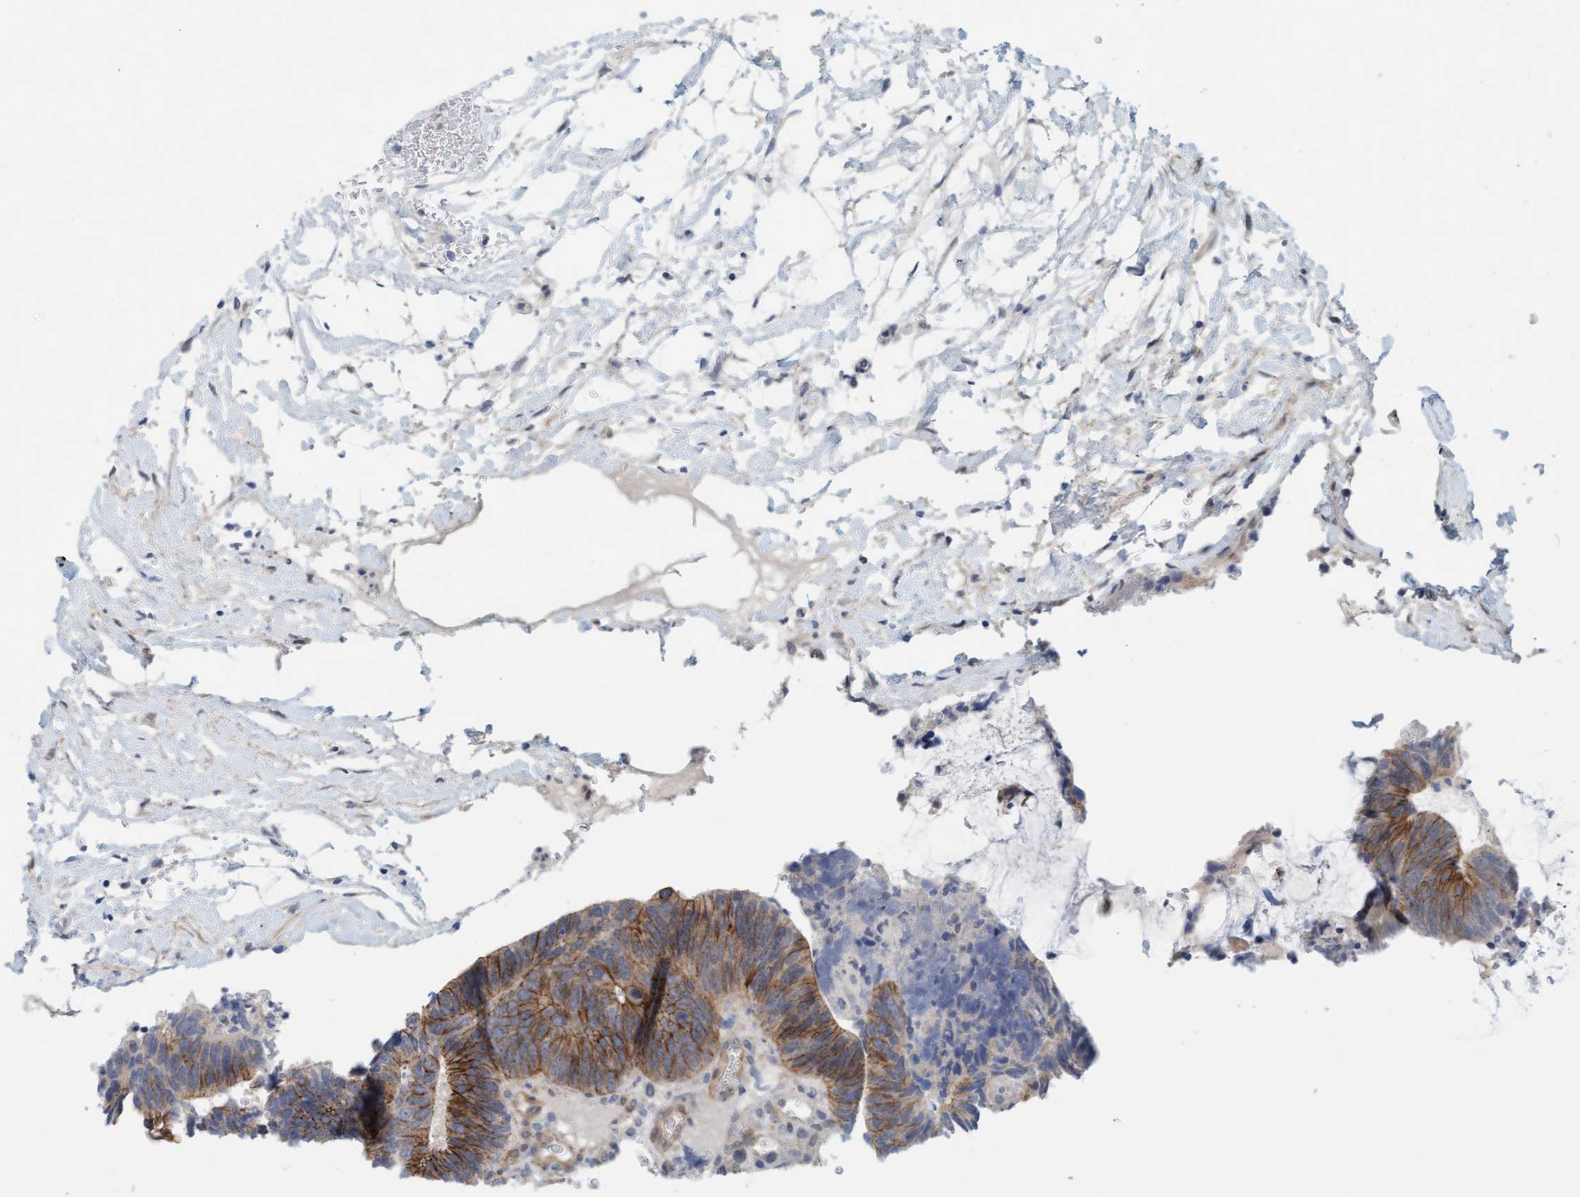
{"staining": {"intensity": "moderate", "quantity": ">75%", "location": "cytoplasmic/membranous"}, "tissue": "colorectal cancer", "cell_type": "Tumor cells", "image_type": "cancer", "snomed": [{"axis": "morphology", "description": "Adenocarcinoma, NOS"}, {"axis": "topography", "description": "Colon"}], "caption": "Immunohistochemistry (IHC) micrograph of human adenocarcinoma (colorectal) stained for a protein (brown), which demonstrates medium levels of moderate cytoplasmic/membranous expression in about >75% of tumor cells.", "gene": "KRBA2", "patient": {"sex": "male", "age": 56}}